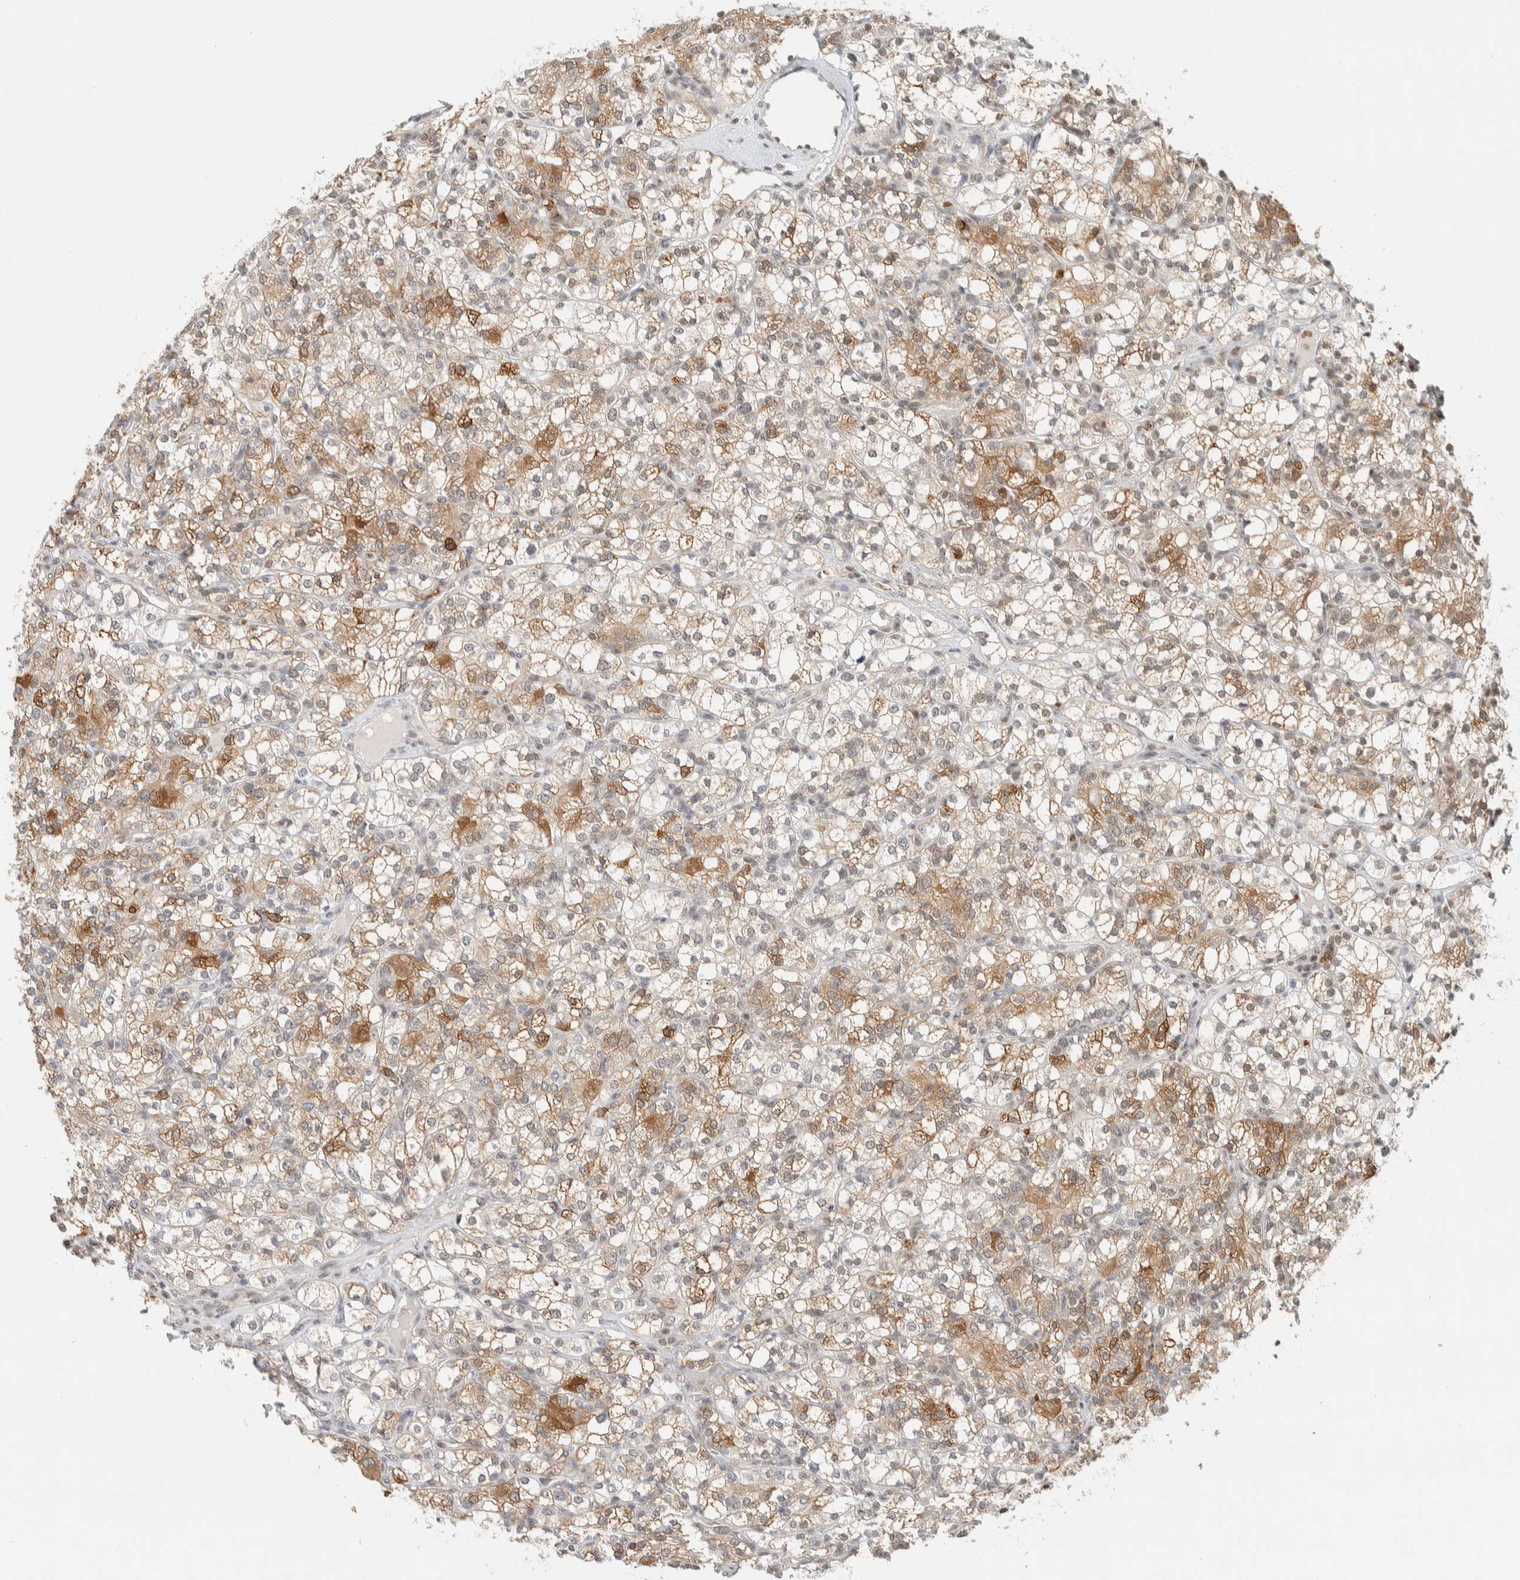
{"staining": {"intensity": "moderate", "quantity": "<25%", "location": "cytoplasmic/membranous"}, "tissue": "renal cancer", "cell_type": "Tumor cells", "image_type": "cancer", "snomed": [{"axis": "morphology", "description": "Adenocarcinoma, NOS"}, {"axis": "topography", "description": "Kidney"}], "caption": "An immunohistochemistry (IHC) photomicrograph of tumor tissue is shown. Protein staining in brown highlights moderate cytoplasmic/membranous positivity in renal adenocarcinoma within tumor cells.", "gene": "ZBTB2", "patient": {"sex": "male", "age": 77}}